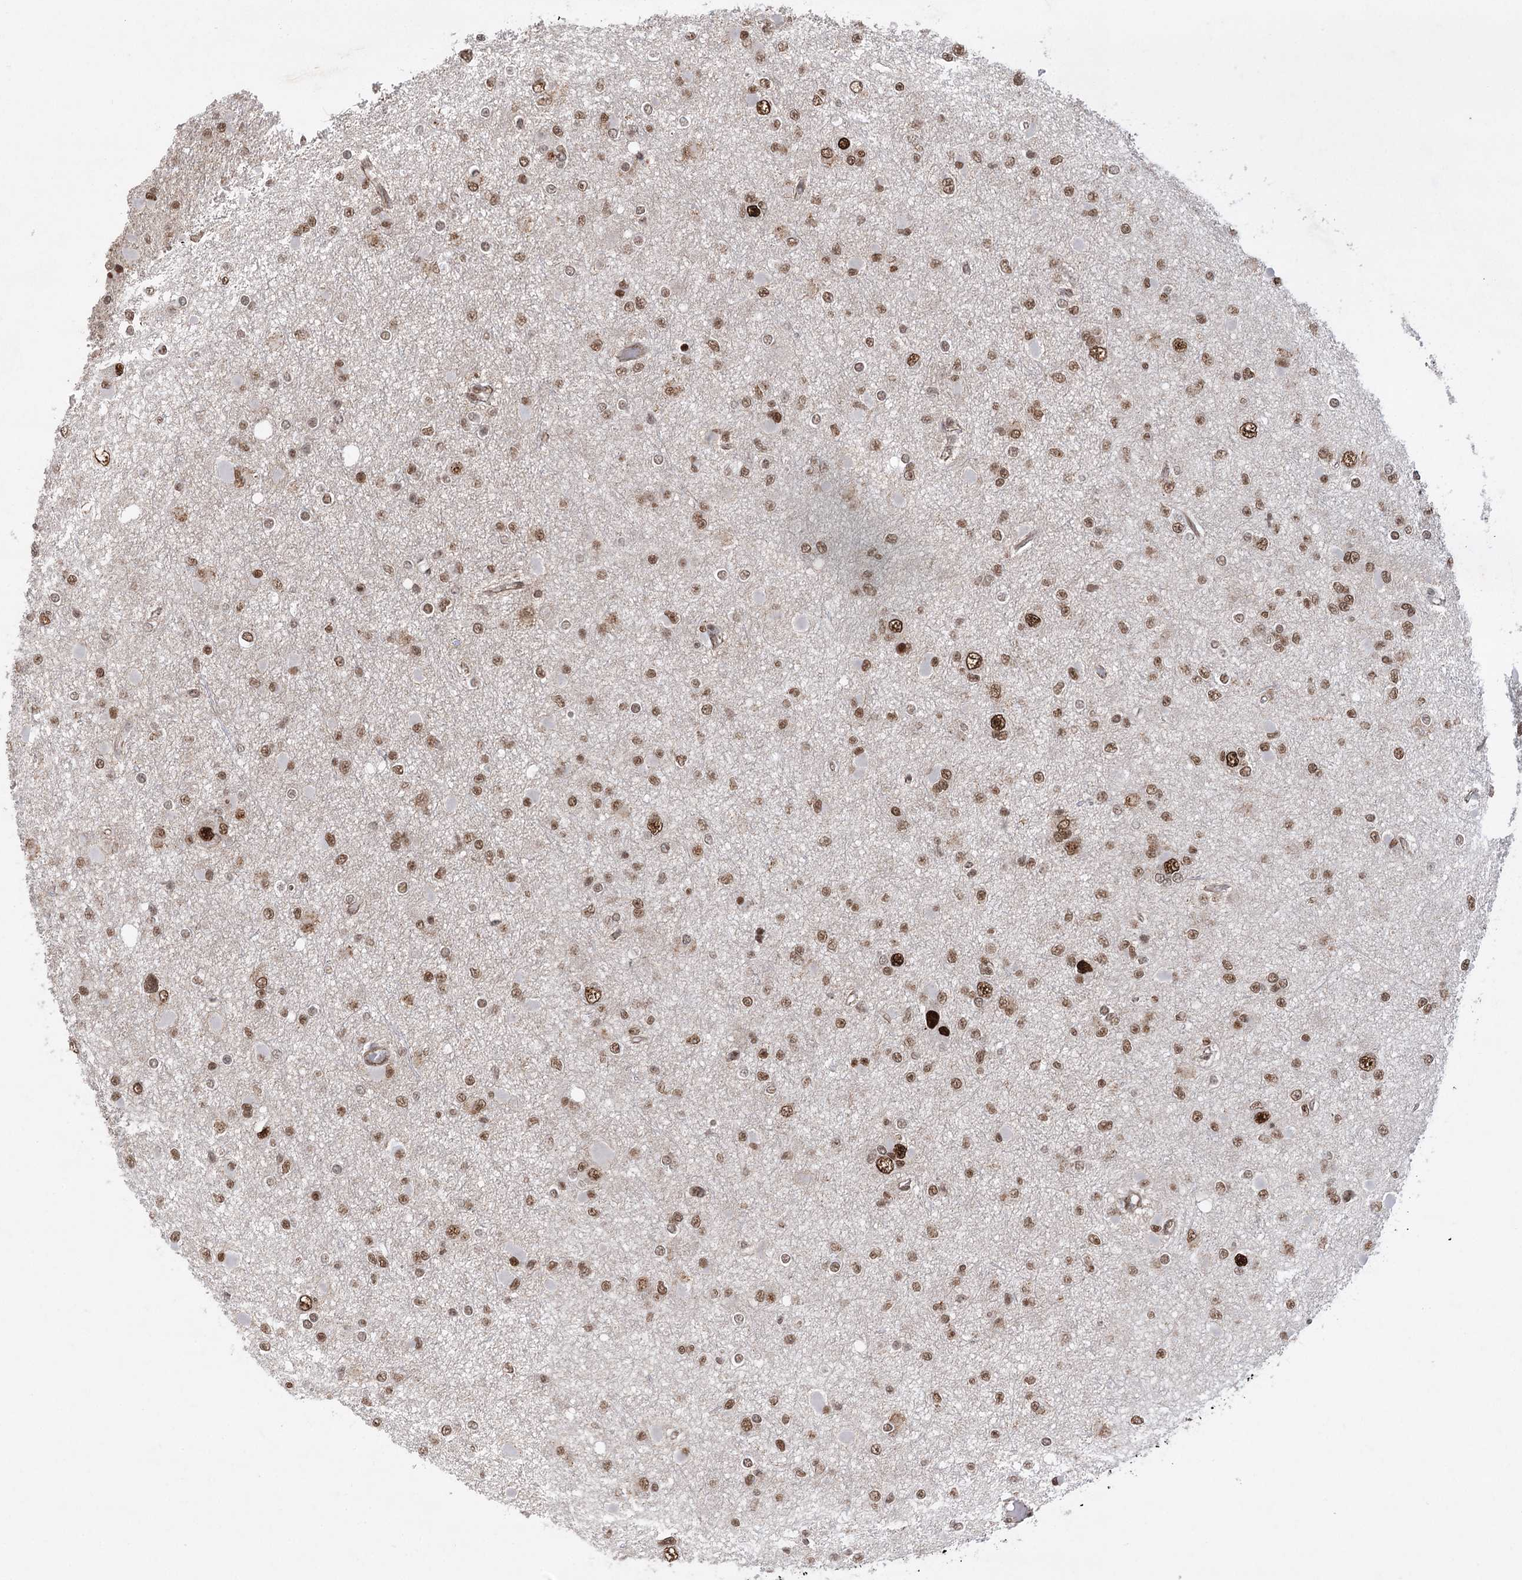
{"staining": {"intensity": "moderate", "quantity": ">75%", "location": "nuclear"}, "tissue": "glioma", "cell_type": "Tumor cells", "image_type": "cancer", "snomed": [{"axis": "morphology", "description": "Glioma, malignant, Low grade"}, {"axis": "topography", "description": "Brain"}], "caption": "A medium amount of moderate nuclear positivity is appreciated in approximately >75% of tumor cells in glioma tissue. The staining is performed using DAB (3,3'-diaminobenzidine) brown chromogen to label protein expression. The nuclei are counter-stained blue using hematoxylin.", "gene": "ZCCHC8", "patient": {"sex": "female", "age": 22}}